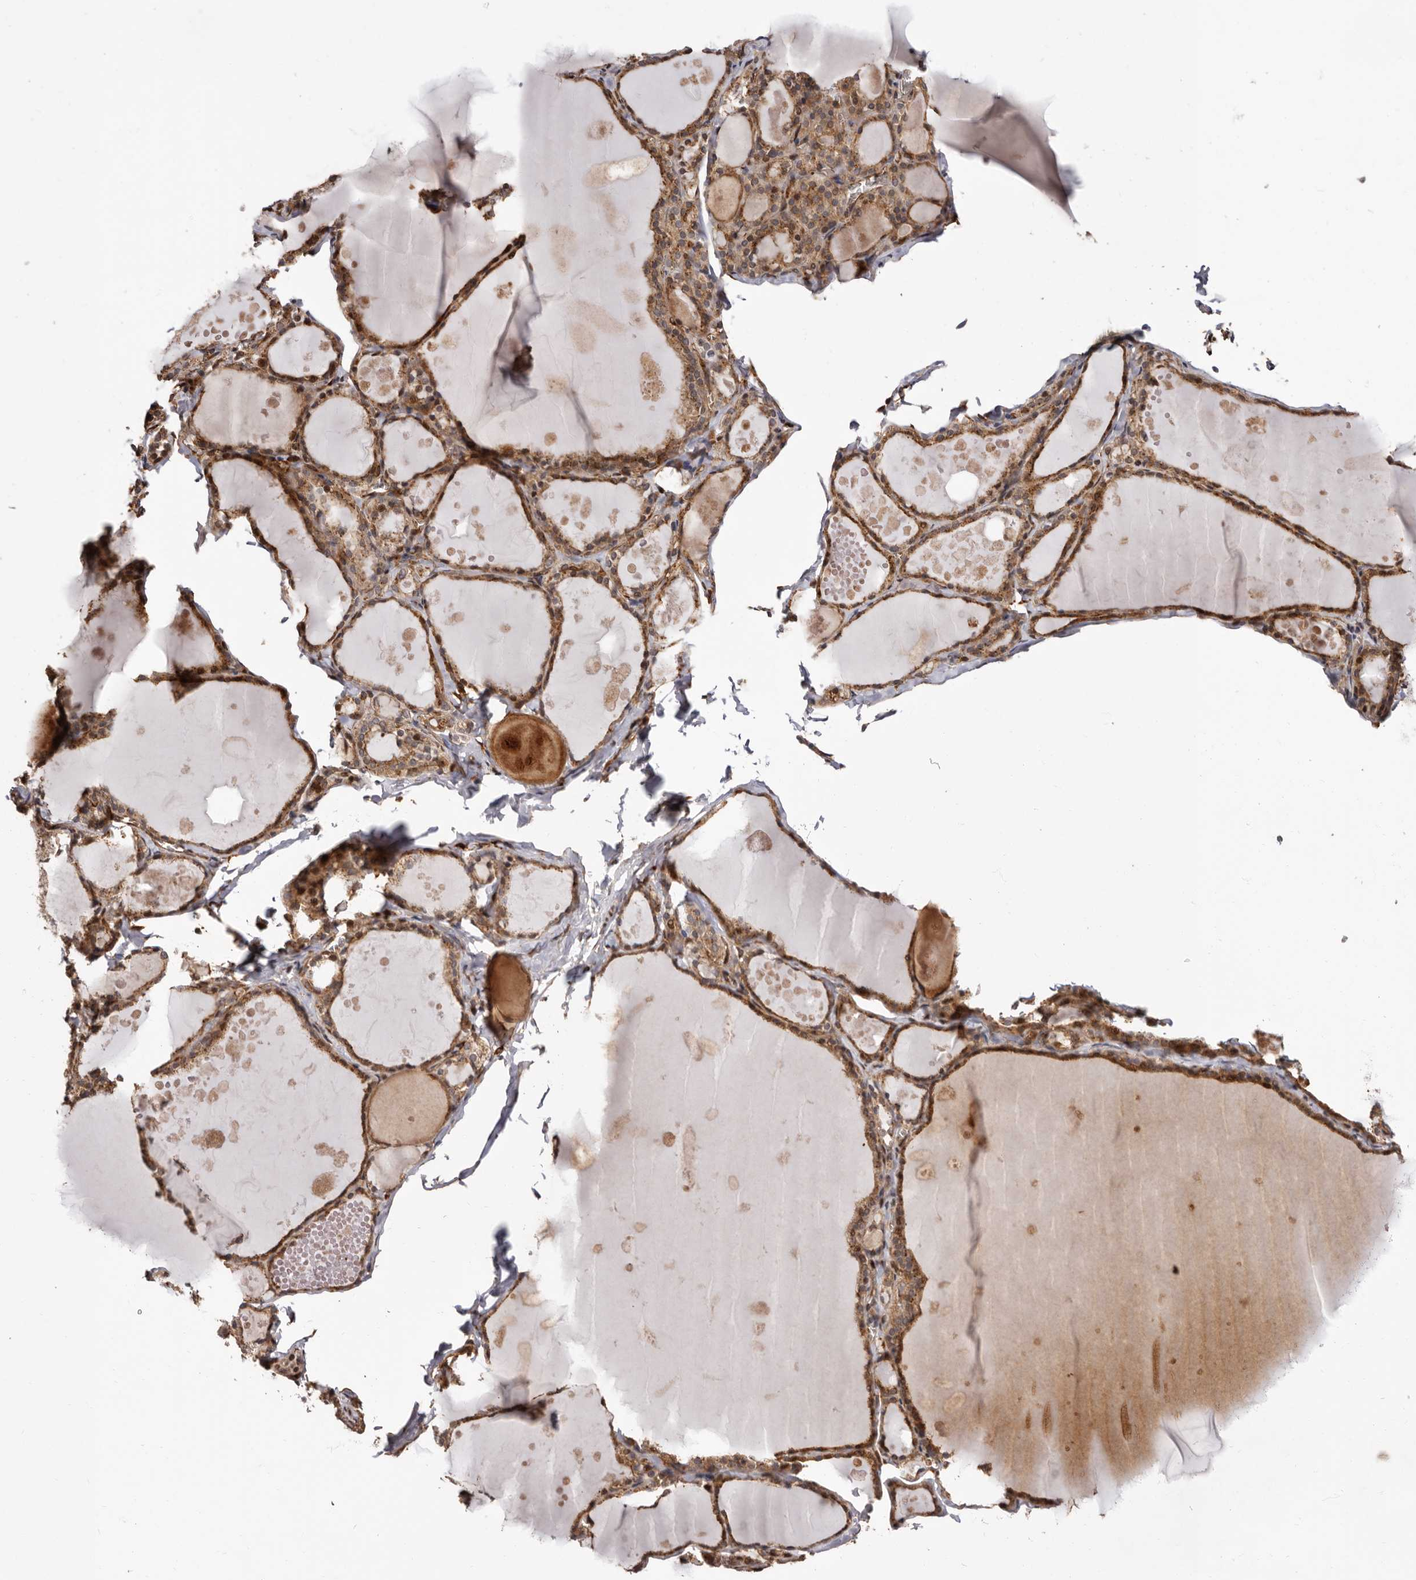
{"staining": {"intensity": "strong", "quantity": "25%-75%", "location": "cytoplasmic/membranous"}, "tissue": "thyroid gland", "cell_type": "Glandular cells", "image_type": "normal", "snomed": [{"axis": "morphology", "description": "Normal tissue, NOS"}, {"axis": "topography", "description": "Thyroid gland"}], "caption": "High-magnification brightfield microscopy of unremarkable thyroid gland stained with DAB (brown) and counterstained with hematoxylin (blue). glandular cells exhibit strong cytoplasmic/membranous positivity is seen in about25%-75% of cells.", "gene": "GPR27", "patient": {"sex": "male", "age": 56}}